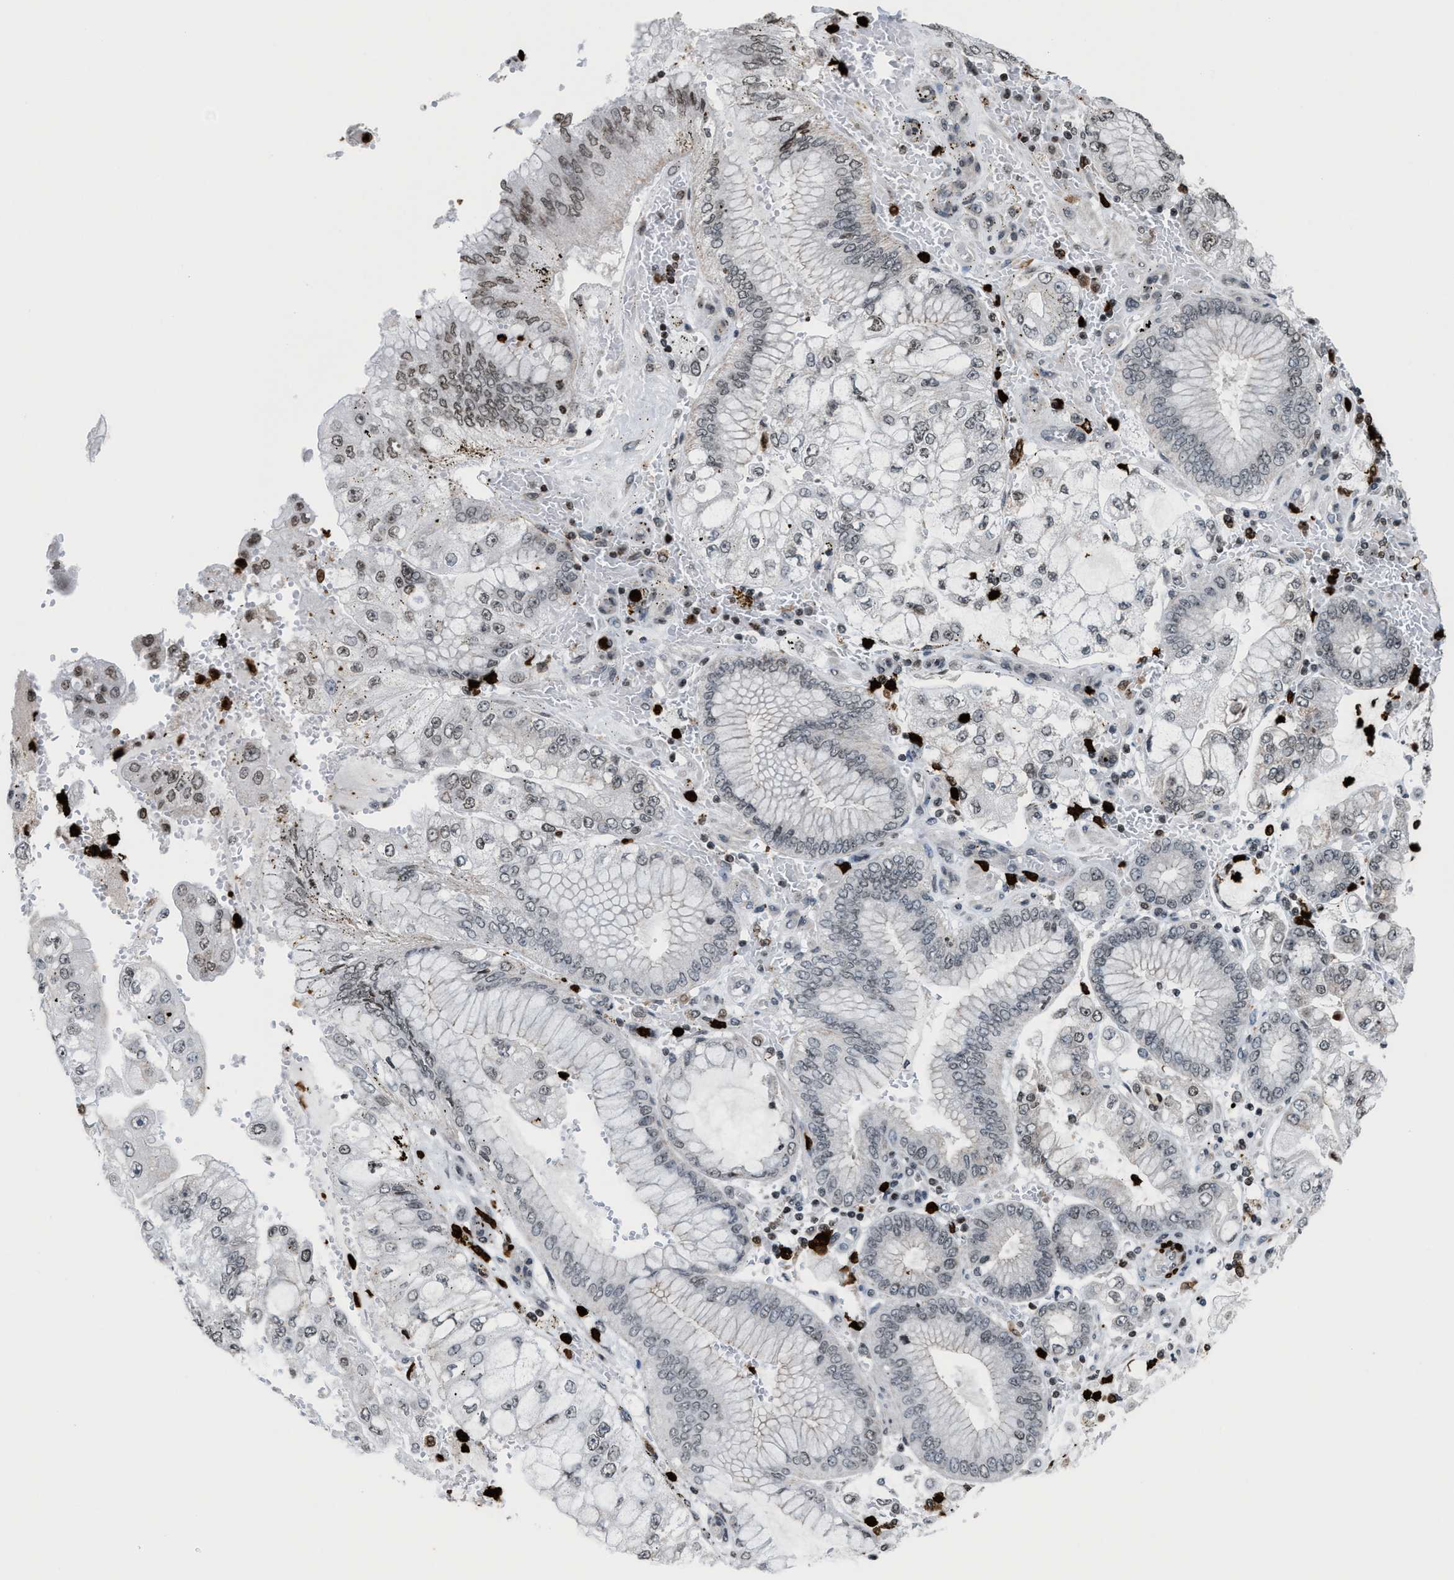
{"staining": {"intensity": "weak", "quantity": "<25%", "location": "nuclear"}, "tissue": "stomach cancer", "cell_type": "Tumor cells", "image_type": "cancer", "snomed": [{"axis": "morphology", "description": "Adenocarcinoma, NOS"}, {"axis": "topography", "description": "Stomach"}], "caption": "This is a image of immunohistochemistry (IHC) staining of stomach cancer (adenocarcinoma), which shows no staining in tumor cells.", "gene": "PRUNE2", "patient": {"sex": "male", "age": 76}}